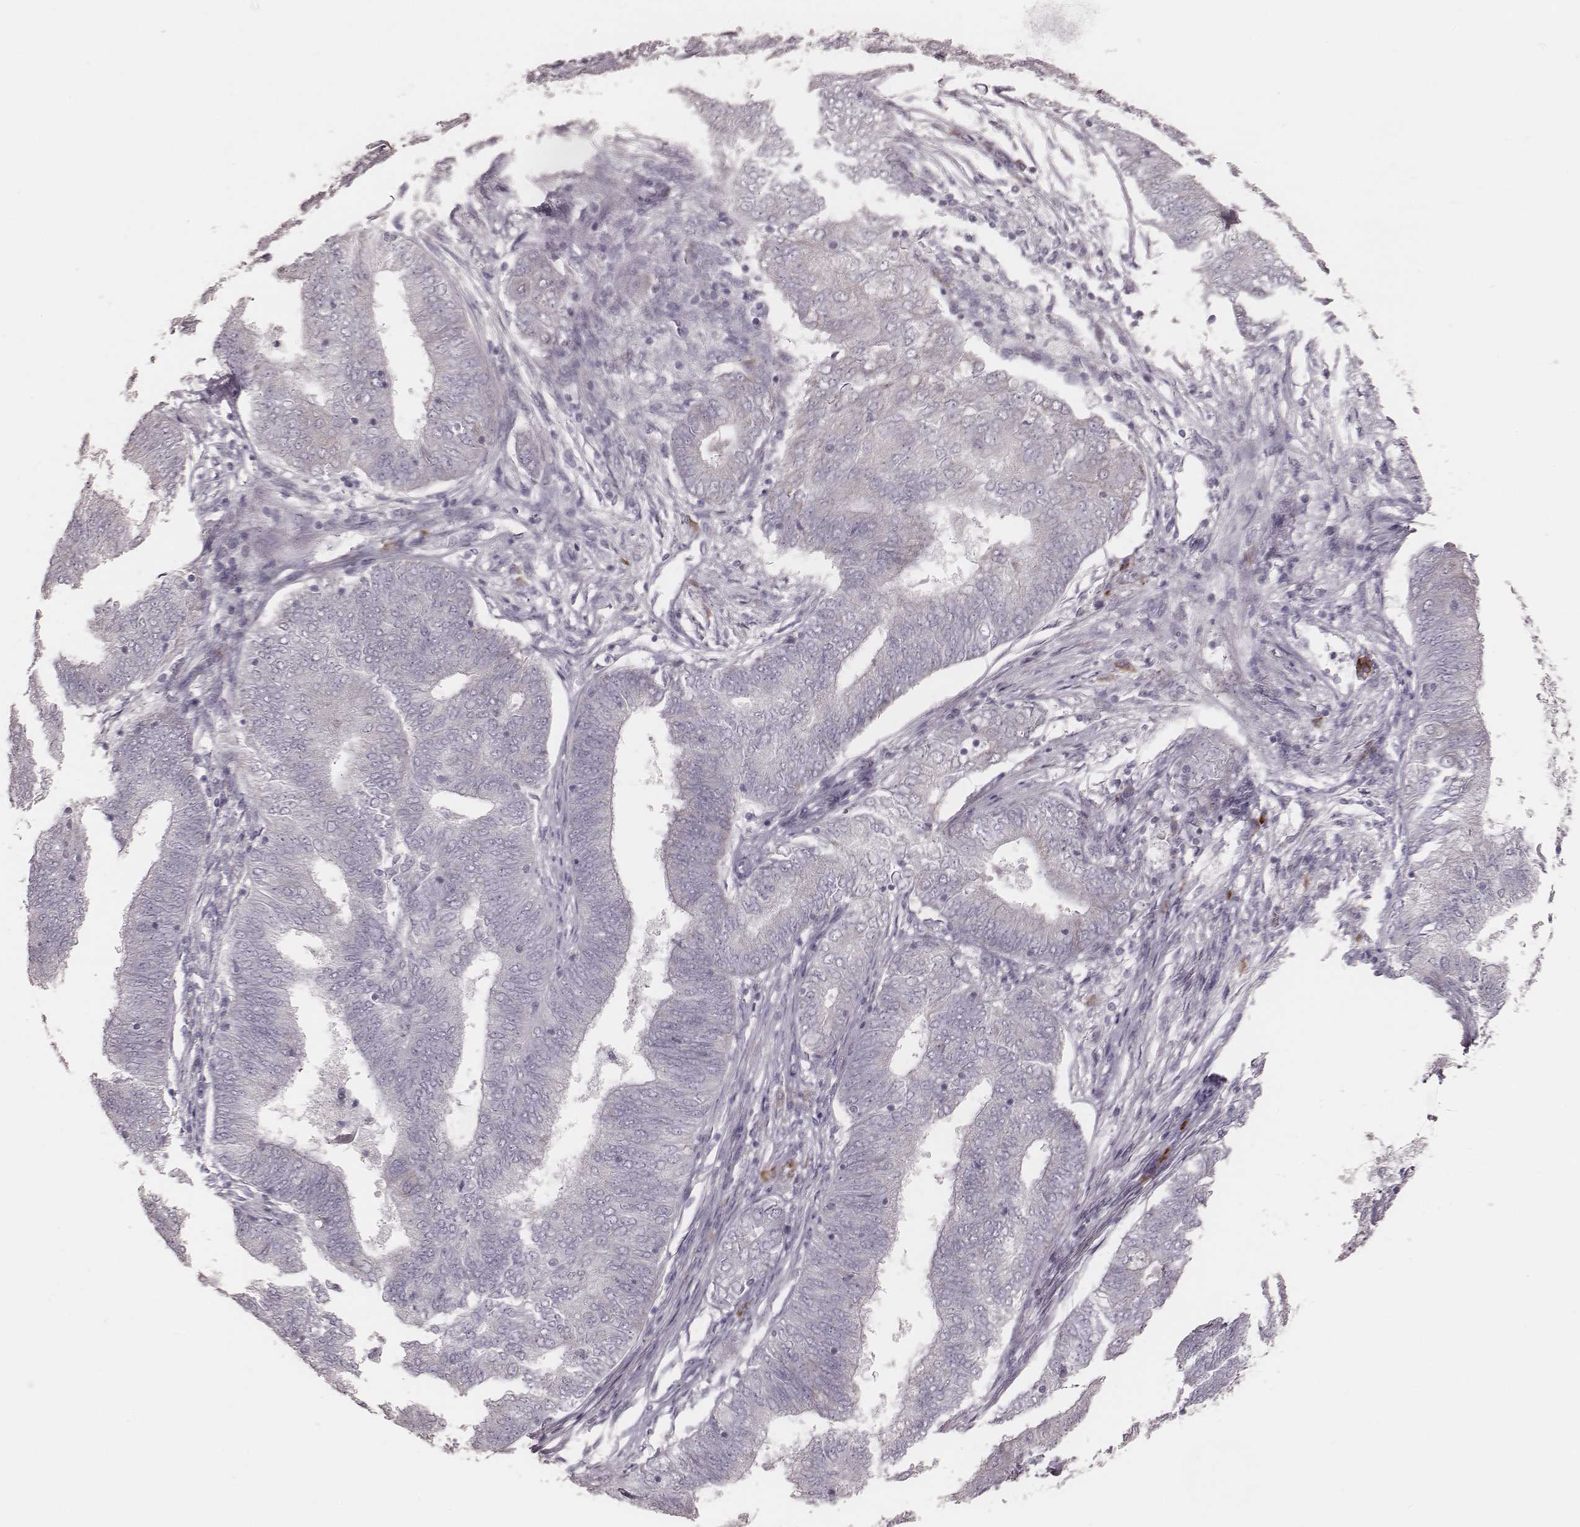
{"staining": {"intensity": "negative", "quantity": "none", "location": "none"}, "tissue": "endometrial cancer", "cell_type": "Tumor cells", "image_type": "cancer", "snomed": [{"axis": "morphology", "description": "Adenocarcinoma, NOS"}, {"axis": "topography", "description": "Endometrium"}], "caption": "This is a photomicrograph of IHC staining of endometrial adenocarcinoma, which shows no expression in tumor cells.", "gene": "KIF5C", "patient": {"sex": "female", "age": 62}}